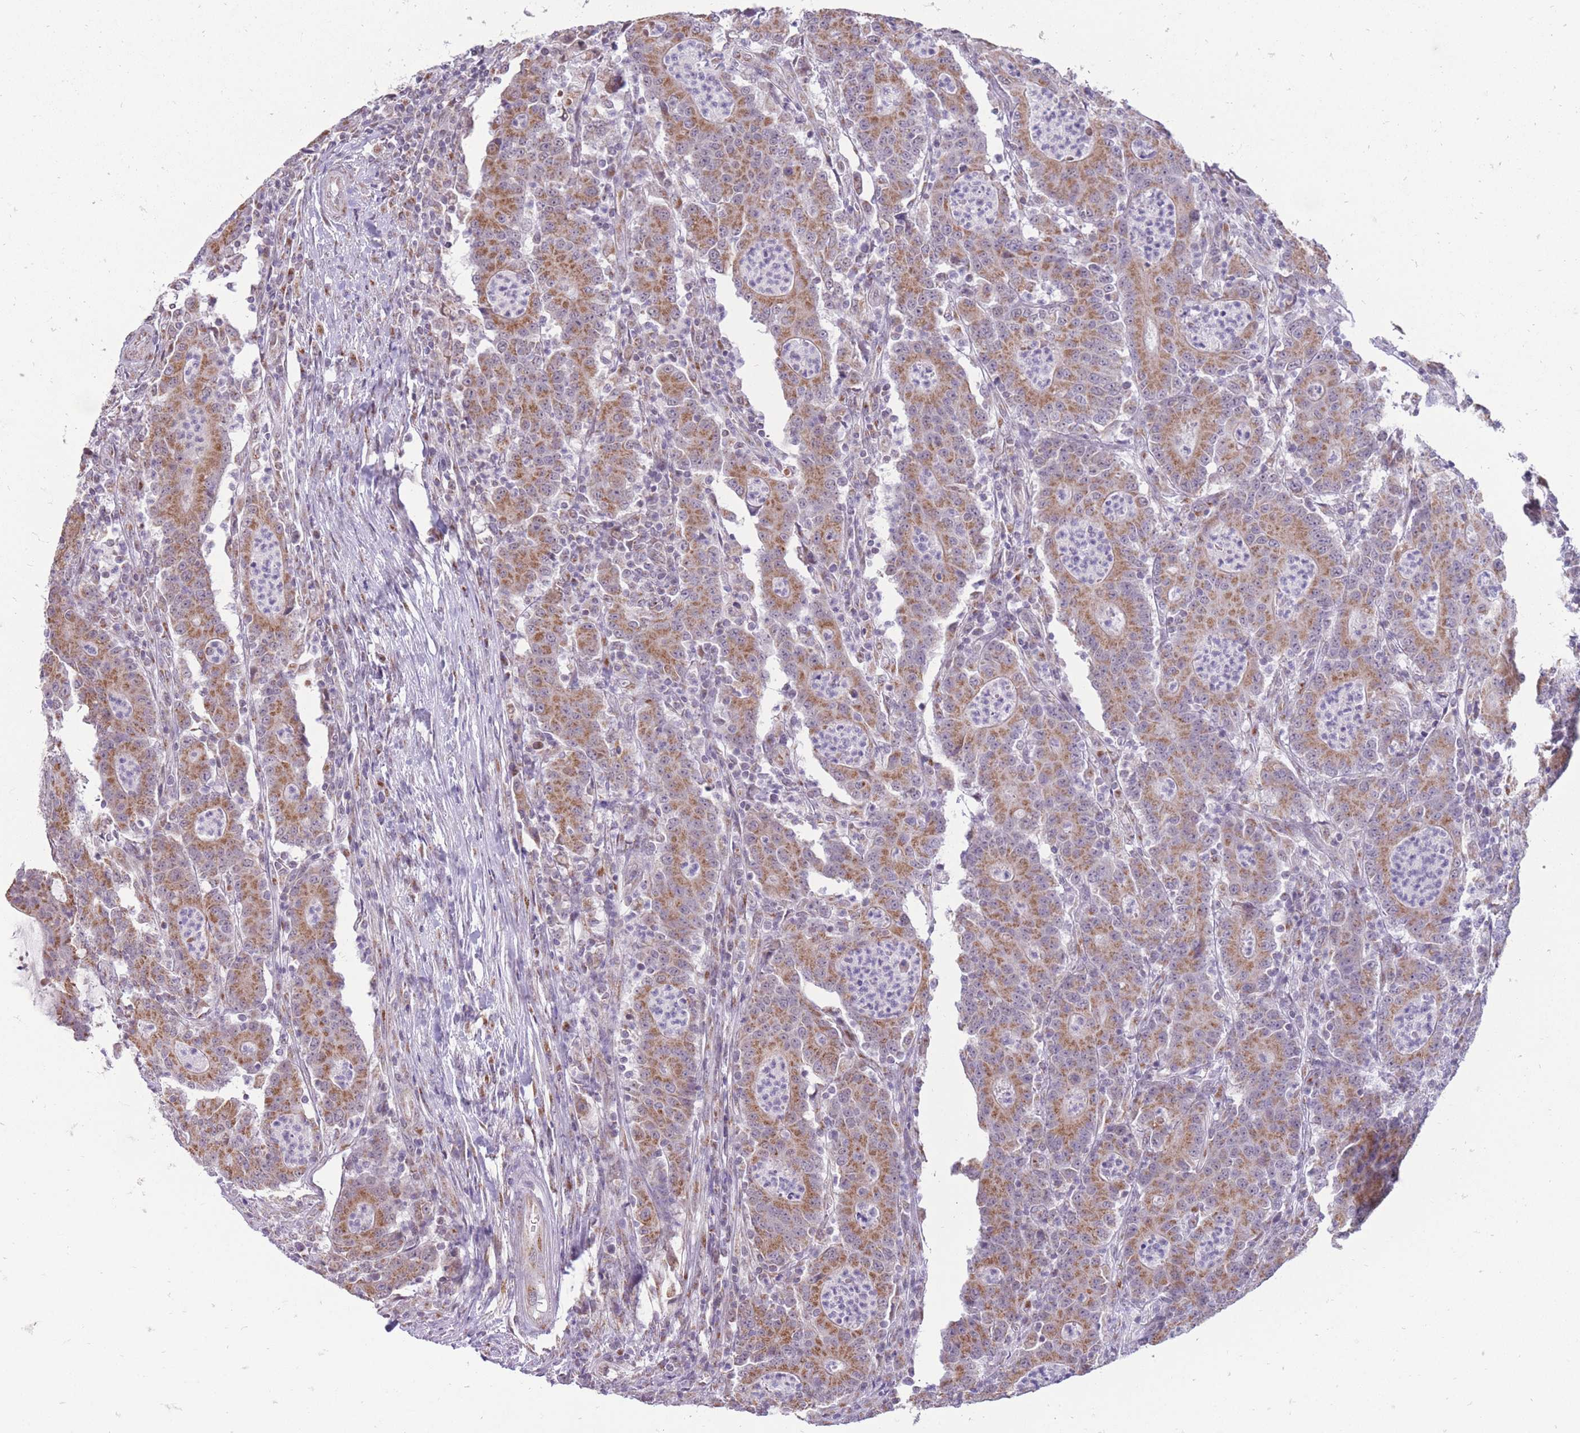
{"staining": {"intensity": "moderate", "quantity": ">75%", "location": "cytoplasmic/membranous"}, "tissue": "colorectal cancer", "cell_type": "Tumor cells", "image_type": "cancer", "snomed": [{"axis": "morphology", "description": "Adenocarcinoma, NOS"}, {"axis": "topography", "description": "Colon"}], "caption": "A high-resolution micrograph shows immunohistochemistry staining of colorectal cancer, which exhibits moderate cytoplasmic/membranous expression in approximately >75% of tumor cells.", "gene": "NELL1", "patient": {"sex": "male", "age": 83}}